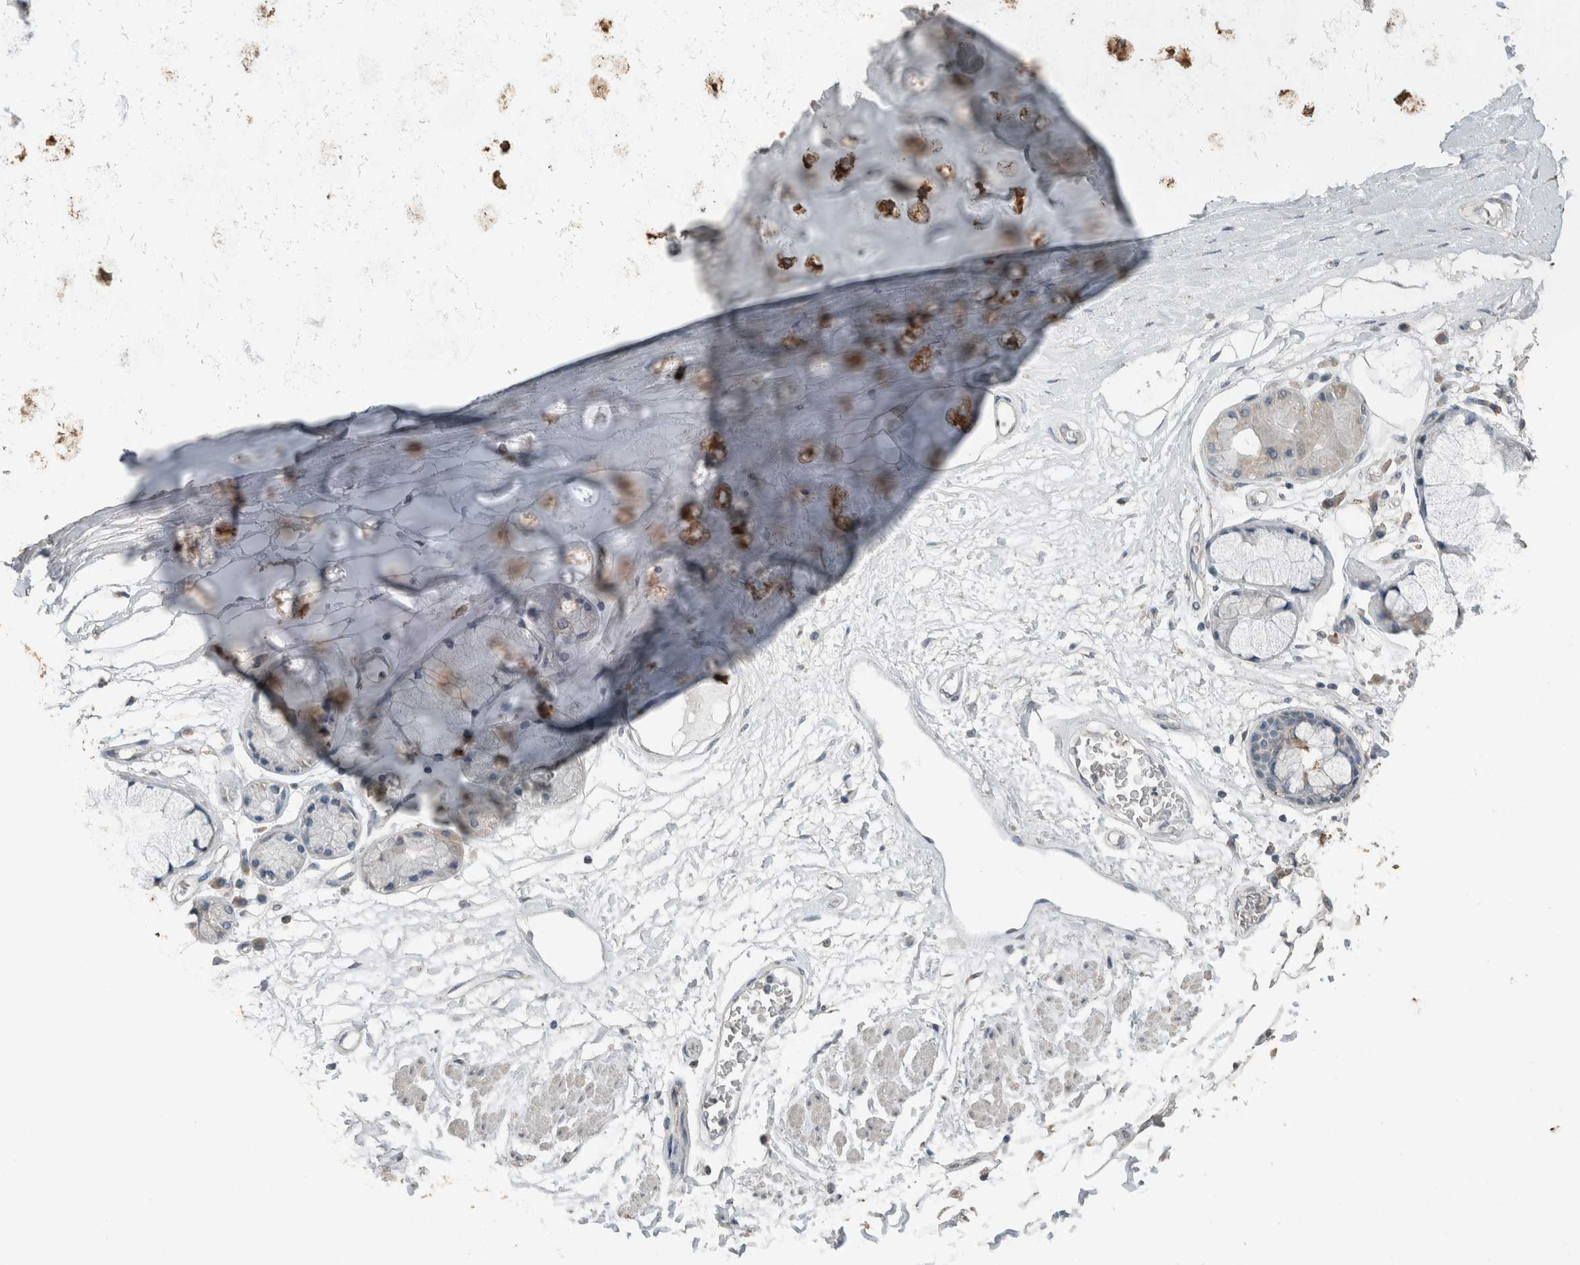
{"staining": {"intensity": "negative", "quantity": "none", "location": "none"}, "tissue": "adipose tissue", "cell_type": "Adipocytes", "image_type": "normal", "snomed": [{"axis": "morphology", "description": "Normal tissue, NOS"}, {"axis": "topography", "description": "Bronchus"}], "caption": "The photomicrograph displays no significant expression in adipocytes of adipose tissue. The staining was performed using DAB to visualize the protein expression in brown, while the nuclei were stained in blue with hematoxylin (Magnification: 20x).", "gene": "ACVR2B", "patient": {"sex": "male", "age": 66}}